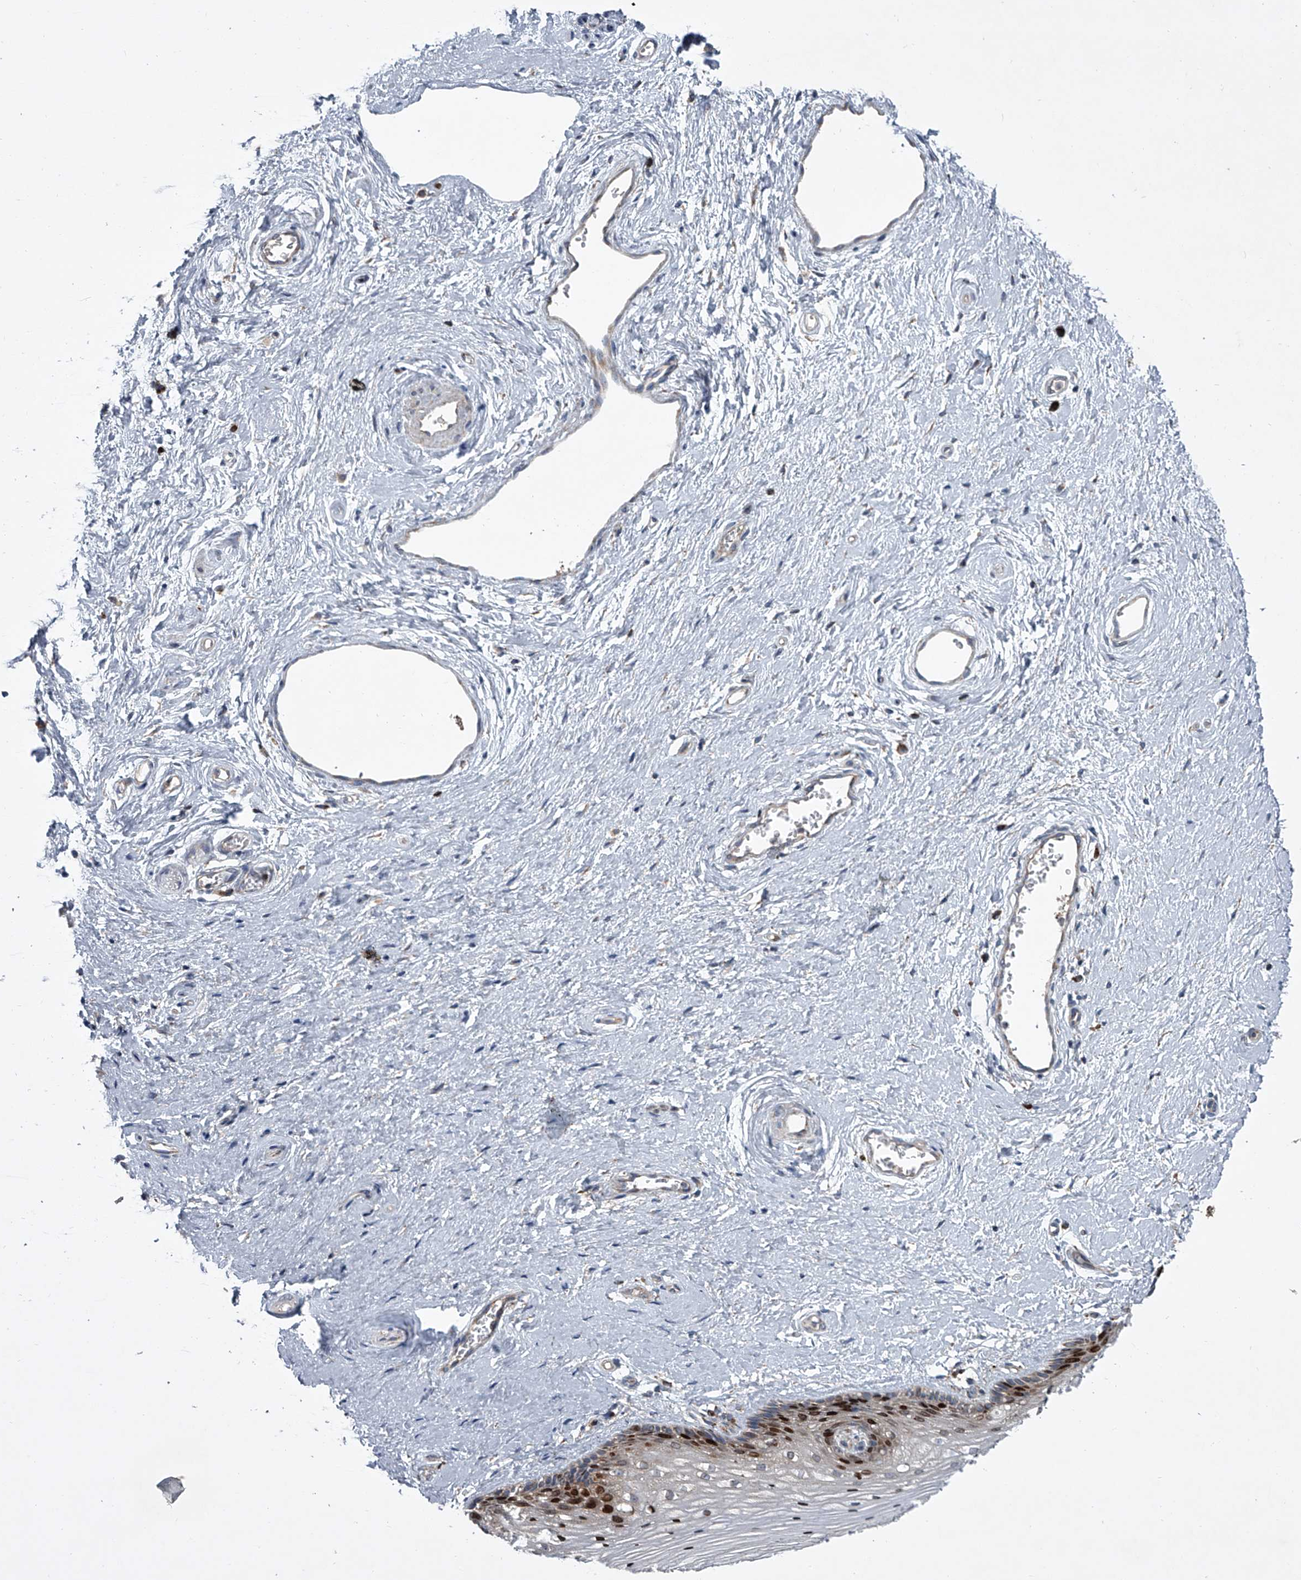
{"staining": {"intensity": "strong", "quantity": "<25%", "location": "cytoplasmic/membranous,nuclear"}, "tissue": "vagina", "cell_type": "Squamous epithelial cells", "image_type": "normal", "snomed": [{"axis": "morphology", "description": "Normal tissue, NOS"}, {"axis": "topography", "description": "Vagina"}], "caption": "Unremarkable vagina demonstrates strong cytoplasmic/membranous,nuclear staining in approximately <25% of squamous epithelial cells, visualized by immunohistochemistry.", "gene": "STRADA", "patient": {"sex": "female", "age": 46}}